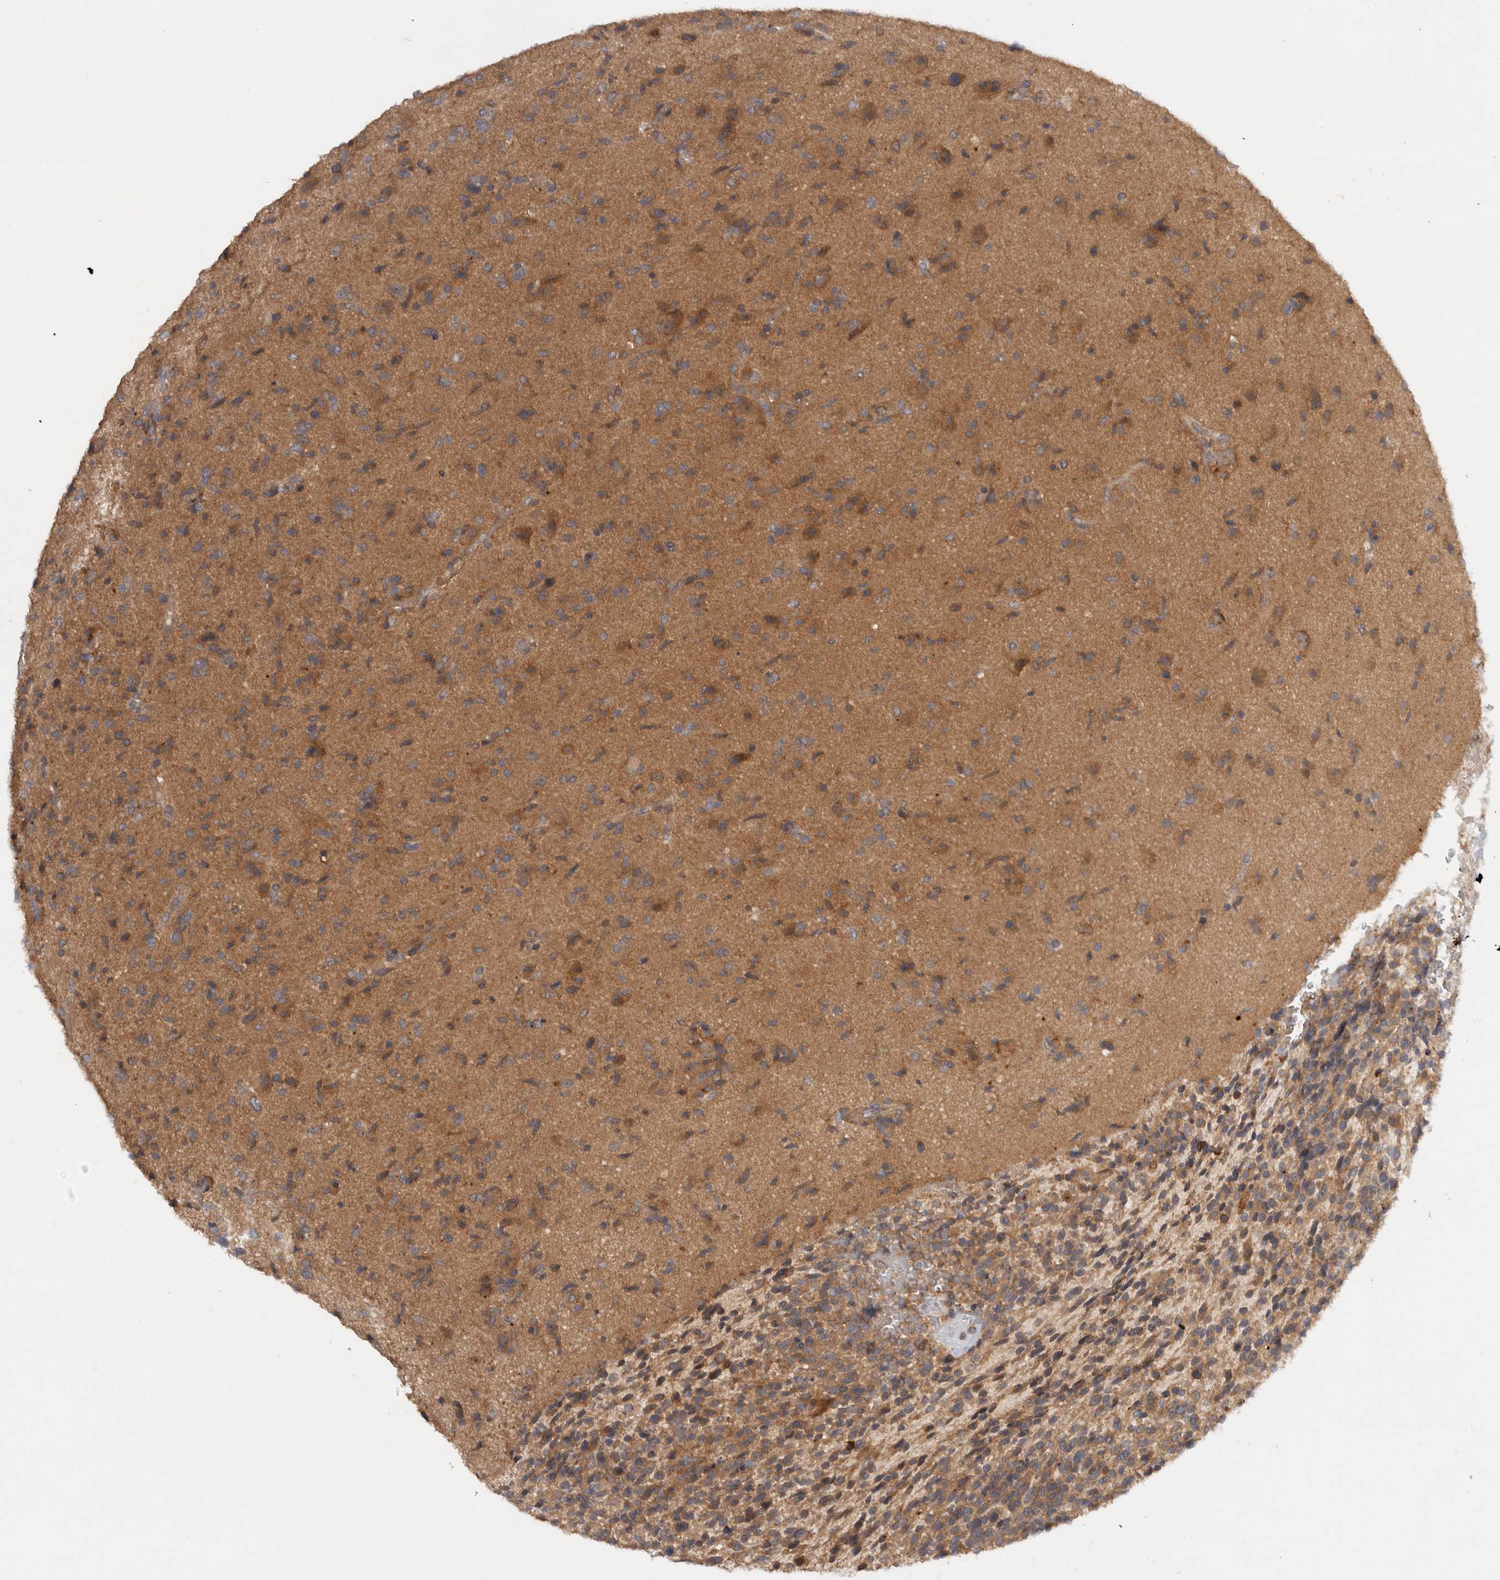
{"staining": {"intensity": "moderate", "quantity": ">75%", "location": "cytoplasmic/membranous"}, "tissue": "glioma", "cell_type": "Tumor cells", "image_type": "cancer", "snomed": [{"axis": "morphology", "description": "Glioma, malignant, High grade"}, {"axis": "topography", "description": "Brain"}], "caption": "Glioma stained for a protein reveals moderate cytoplasmic/membranous positivity in tumor cells. (Stains: DAB in brown, nuclei in blue, Microscopy: brightfield microscopy at high magnification).", "gene": "VEPH1", "patient": {"sex": "male", "age": 72}}